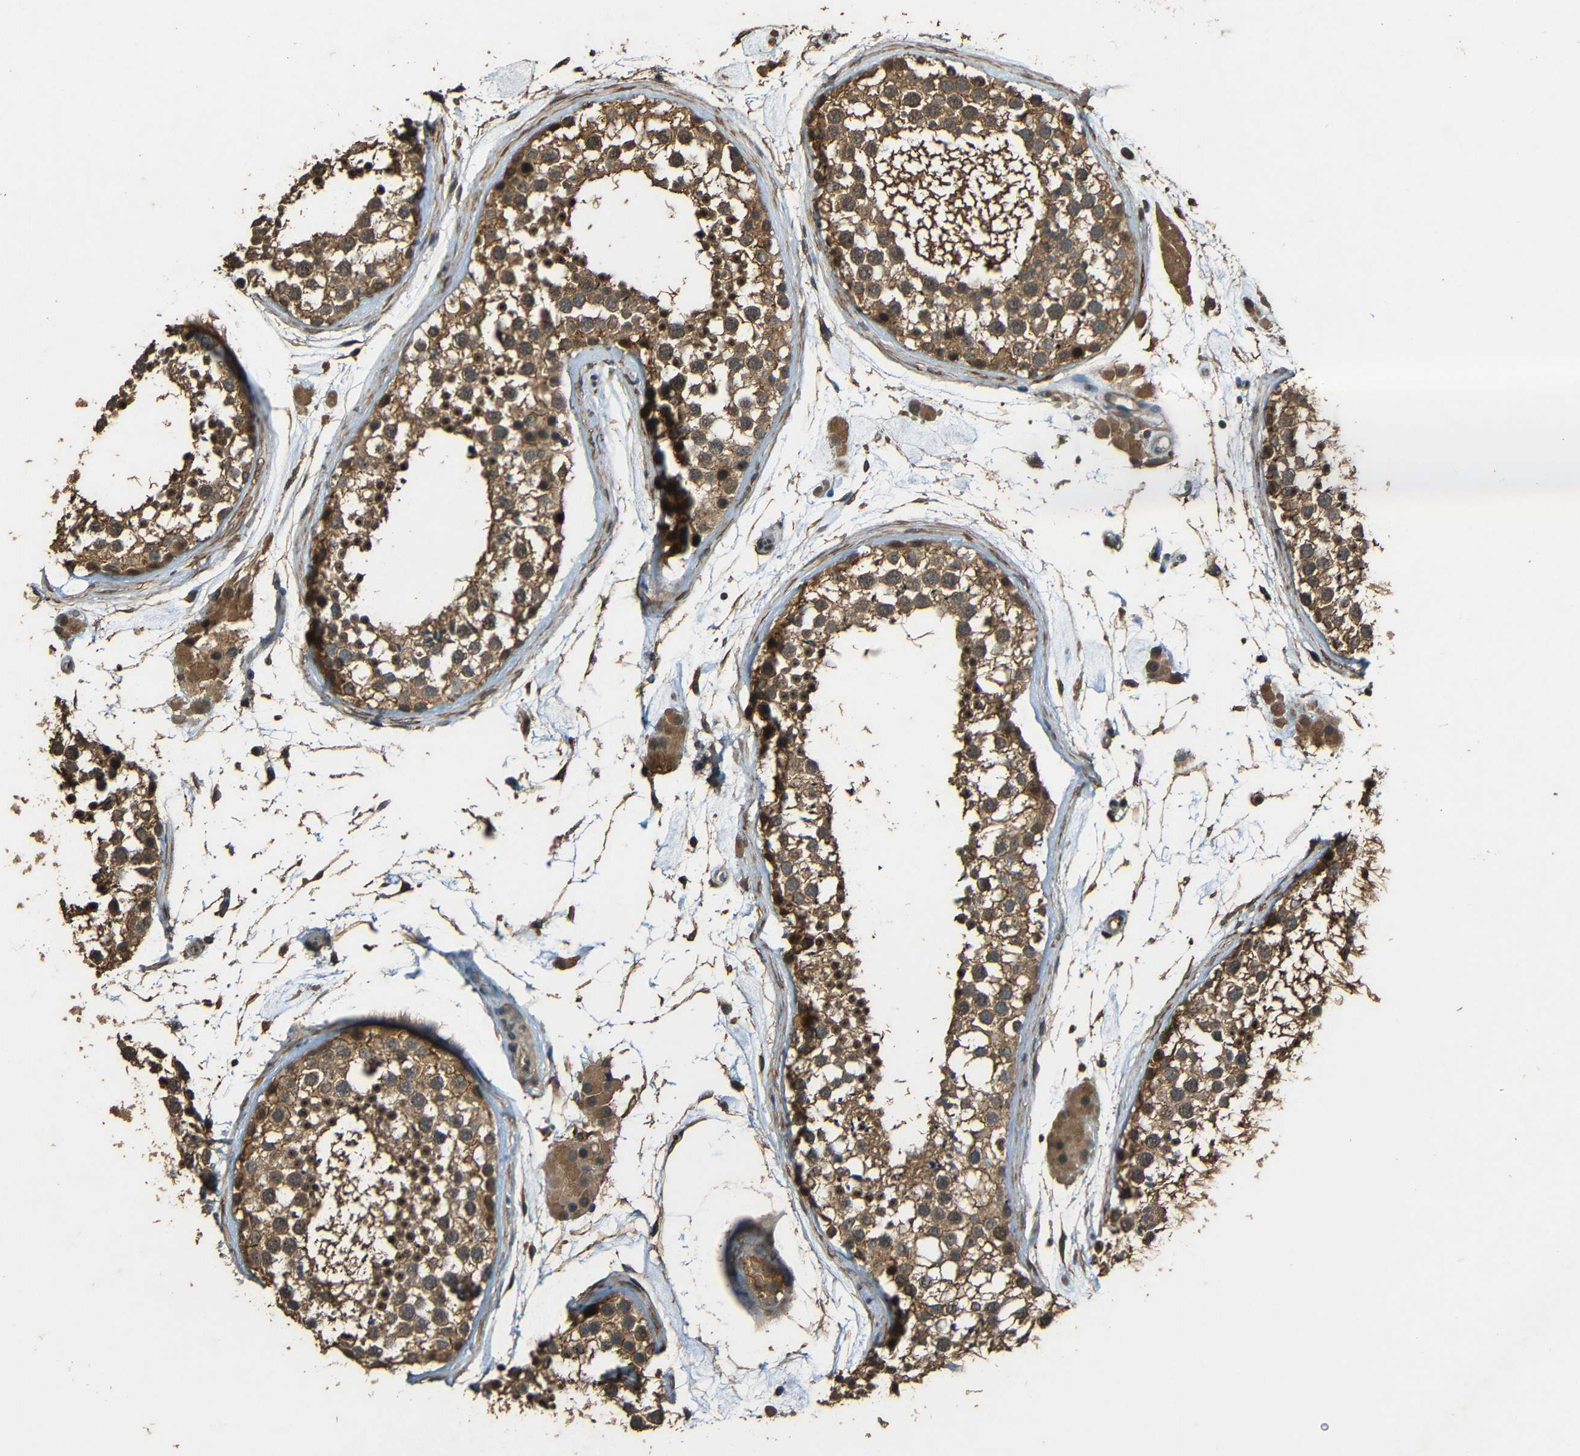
{"staining": {"intensity": "moderate", "quantity": ">75%", "location": "cytoplasmic/membranous"}, "tissue": "testis", "cell_type": "Cells in seminiferous ducts", "image_type": "normal", "snomed": [{"axis": "morphology", "description": "Normal tissue, NOS"}, {"axis": "topography", "description": "Testis"}], "caption": "Immunohistochemistry (IHC) staining of unremarkable testis, which displays medium levels of moderate cytoplasmic/membranous expression in approximately >75% of cells in seminiferous ducts indicating moderate cytoplasmic/membranous protein expression. The staining was performed using DAB (brown) for protein detection and nuclei were counterstained in hematoxylin (blue).", "gene": "PDE5A", "patient": {"sex": "male", "age": 46}}